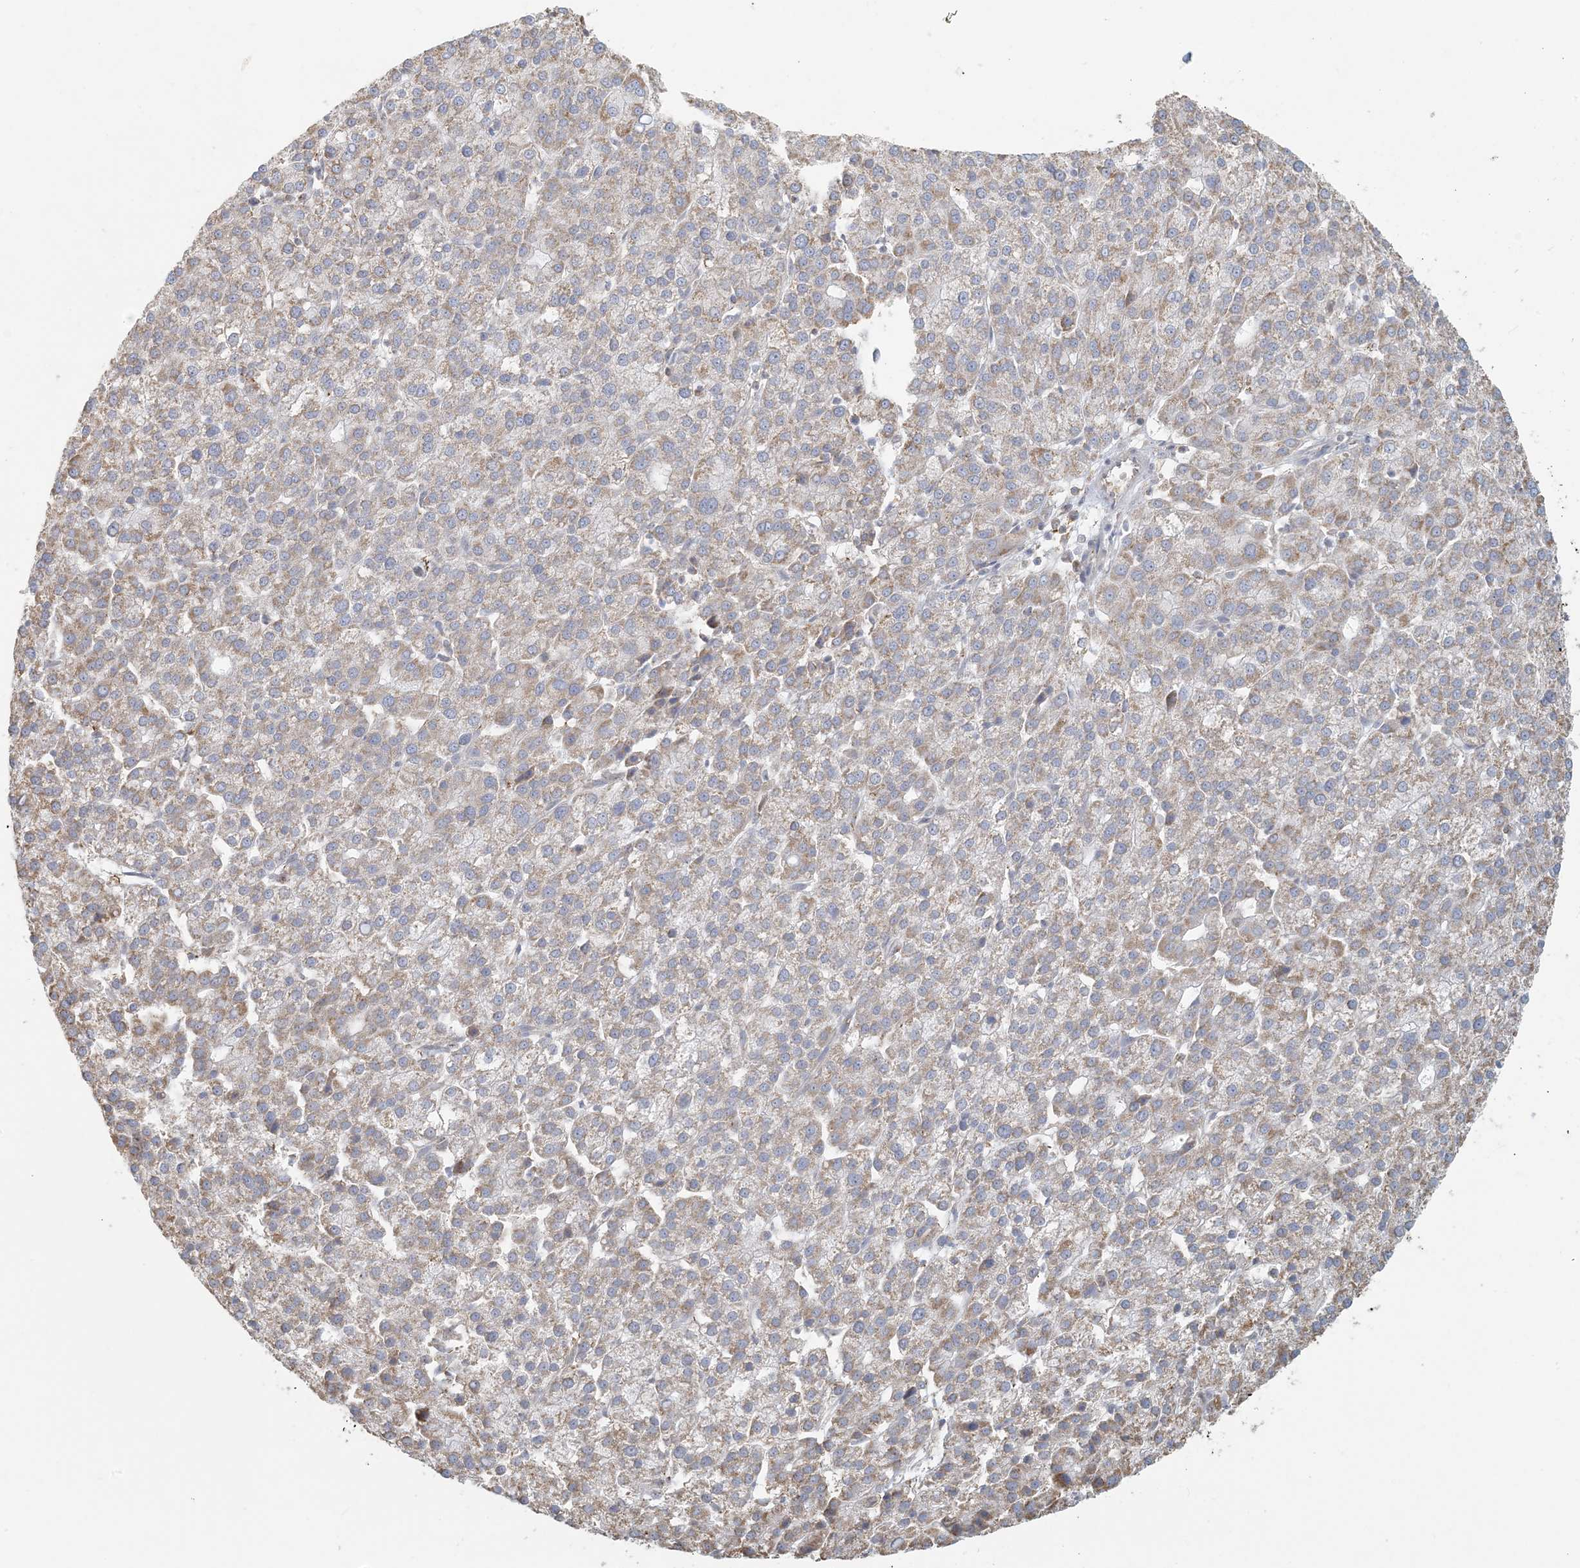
{"staining": {"intensity": "weak", "quantity": "25%-75%", "location": "cytoplasmic/membranous"}, "tissue": "liver cancer", "cell_type": "Tumor cells", "image_type": "cancer", "snomed": [{"axis": "morphology", "description": "Carcinoma, Hepatocellular, NOS"}, {"axis": "topography", "description": "Liver"}], "caption": "Immunohistochemistry (IHC) (DAB) staining of liver hepatocellular carcinoma shows weak cytoplasmic/membranous protein positivity in approximately 25%-75% of tumor cells.", "gene": "HACL1", "patient": {"sex": "female", "age": 58}}